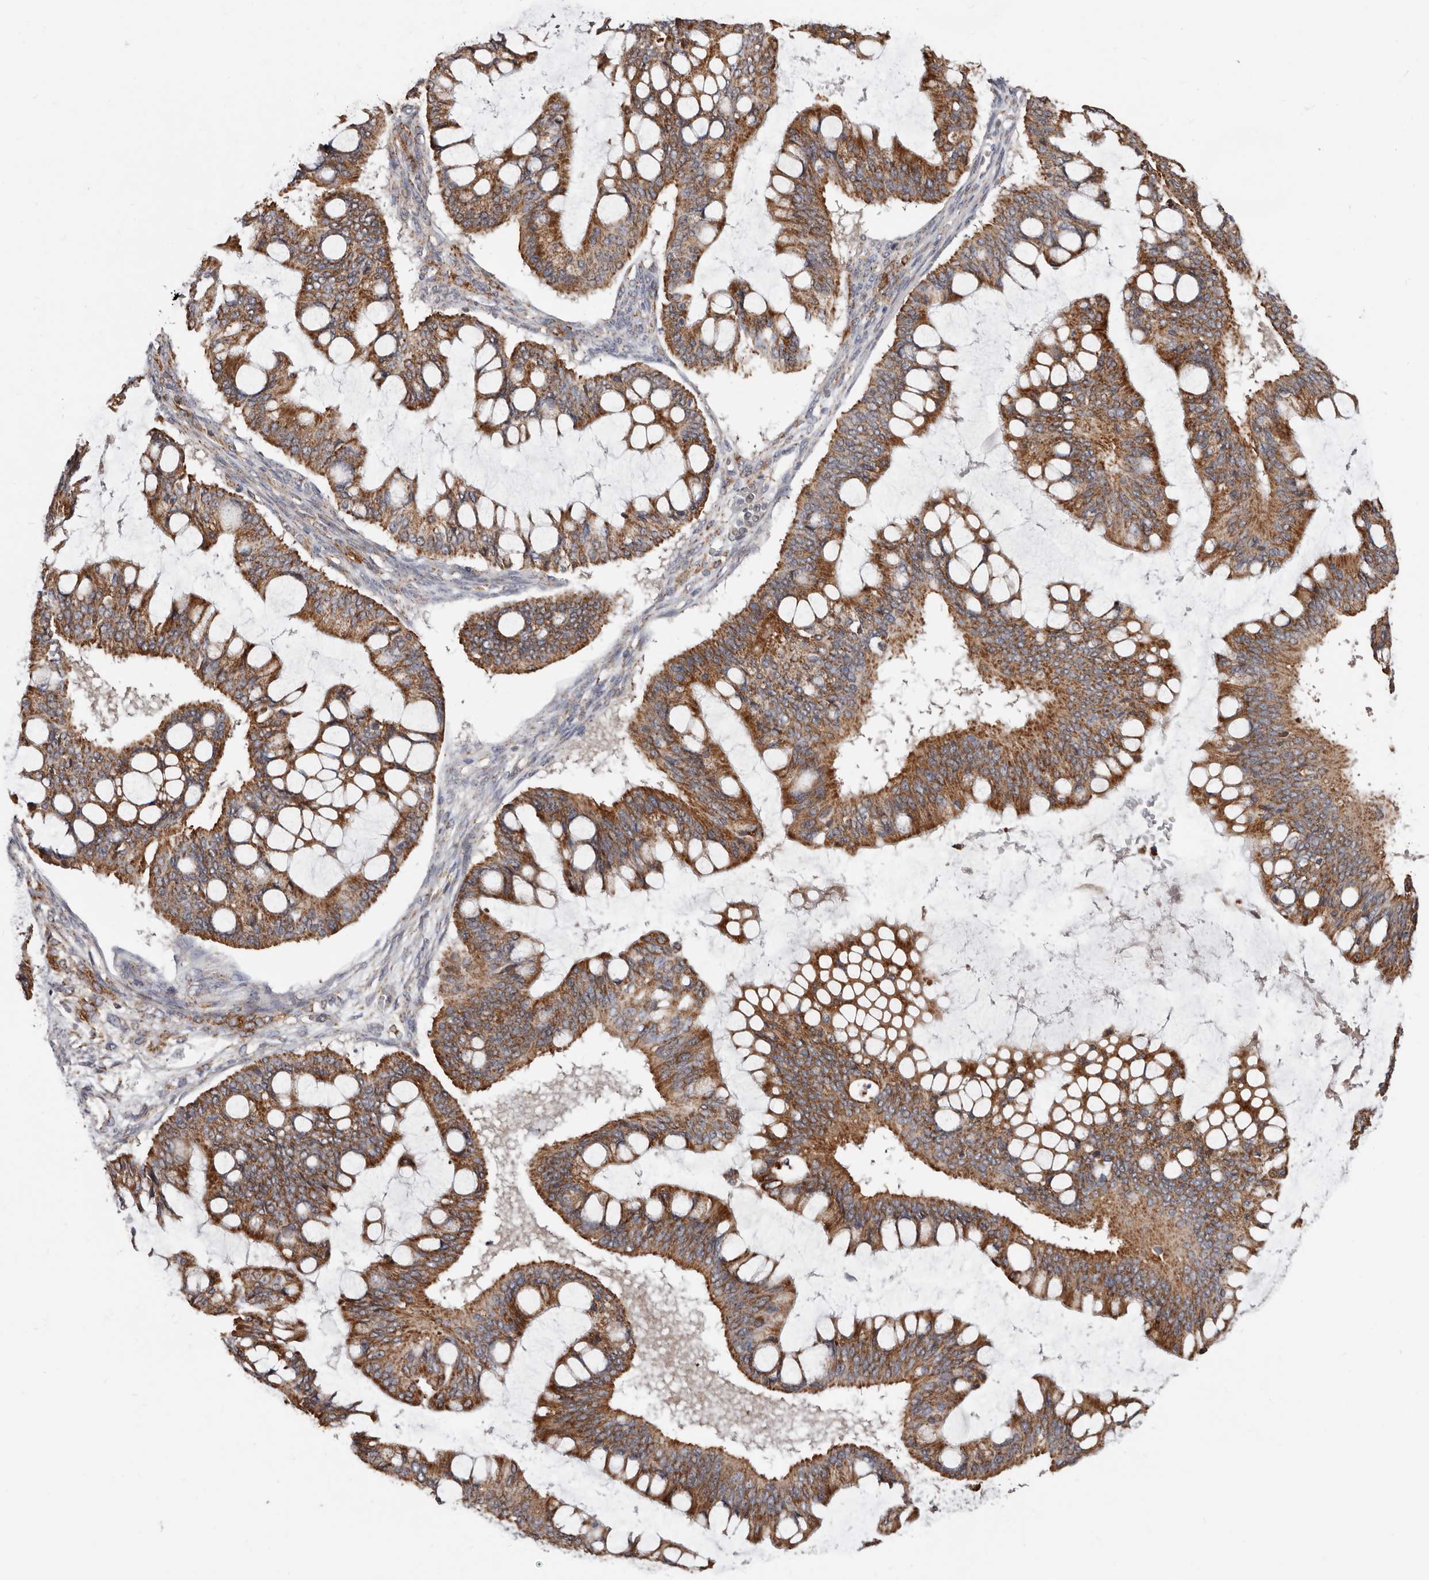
{"staining": {"intensity": "moderate", "quantity": ">75%", "location": "cytoplasmic/membranous"}, "tissue": "ovarian cancer", "cell_type": "Tumor cells", "image_type": "cancer", "snomed": [{"axis": "morphology", "description": "Cystadenocarcinoma, mucinous, NOS"}, {"axis": "topography", "description": "Ovary"}], "caption": "This is a histology image of immunohistochemistry staining of ovarian cancer, which shows moderate staining in the cytoplasmic/membranous of tumor cells.", "gene": "MRPL18", "patient": {"sex": "female", "age": 73}}